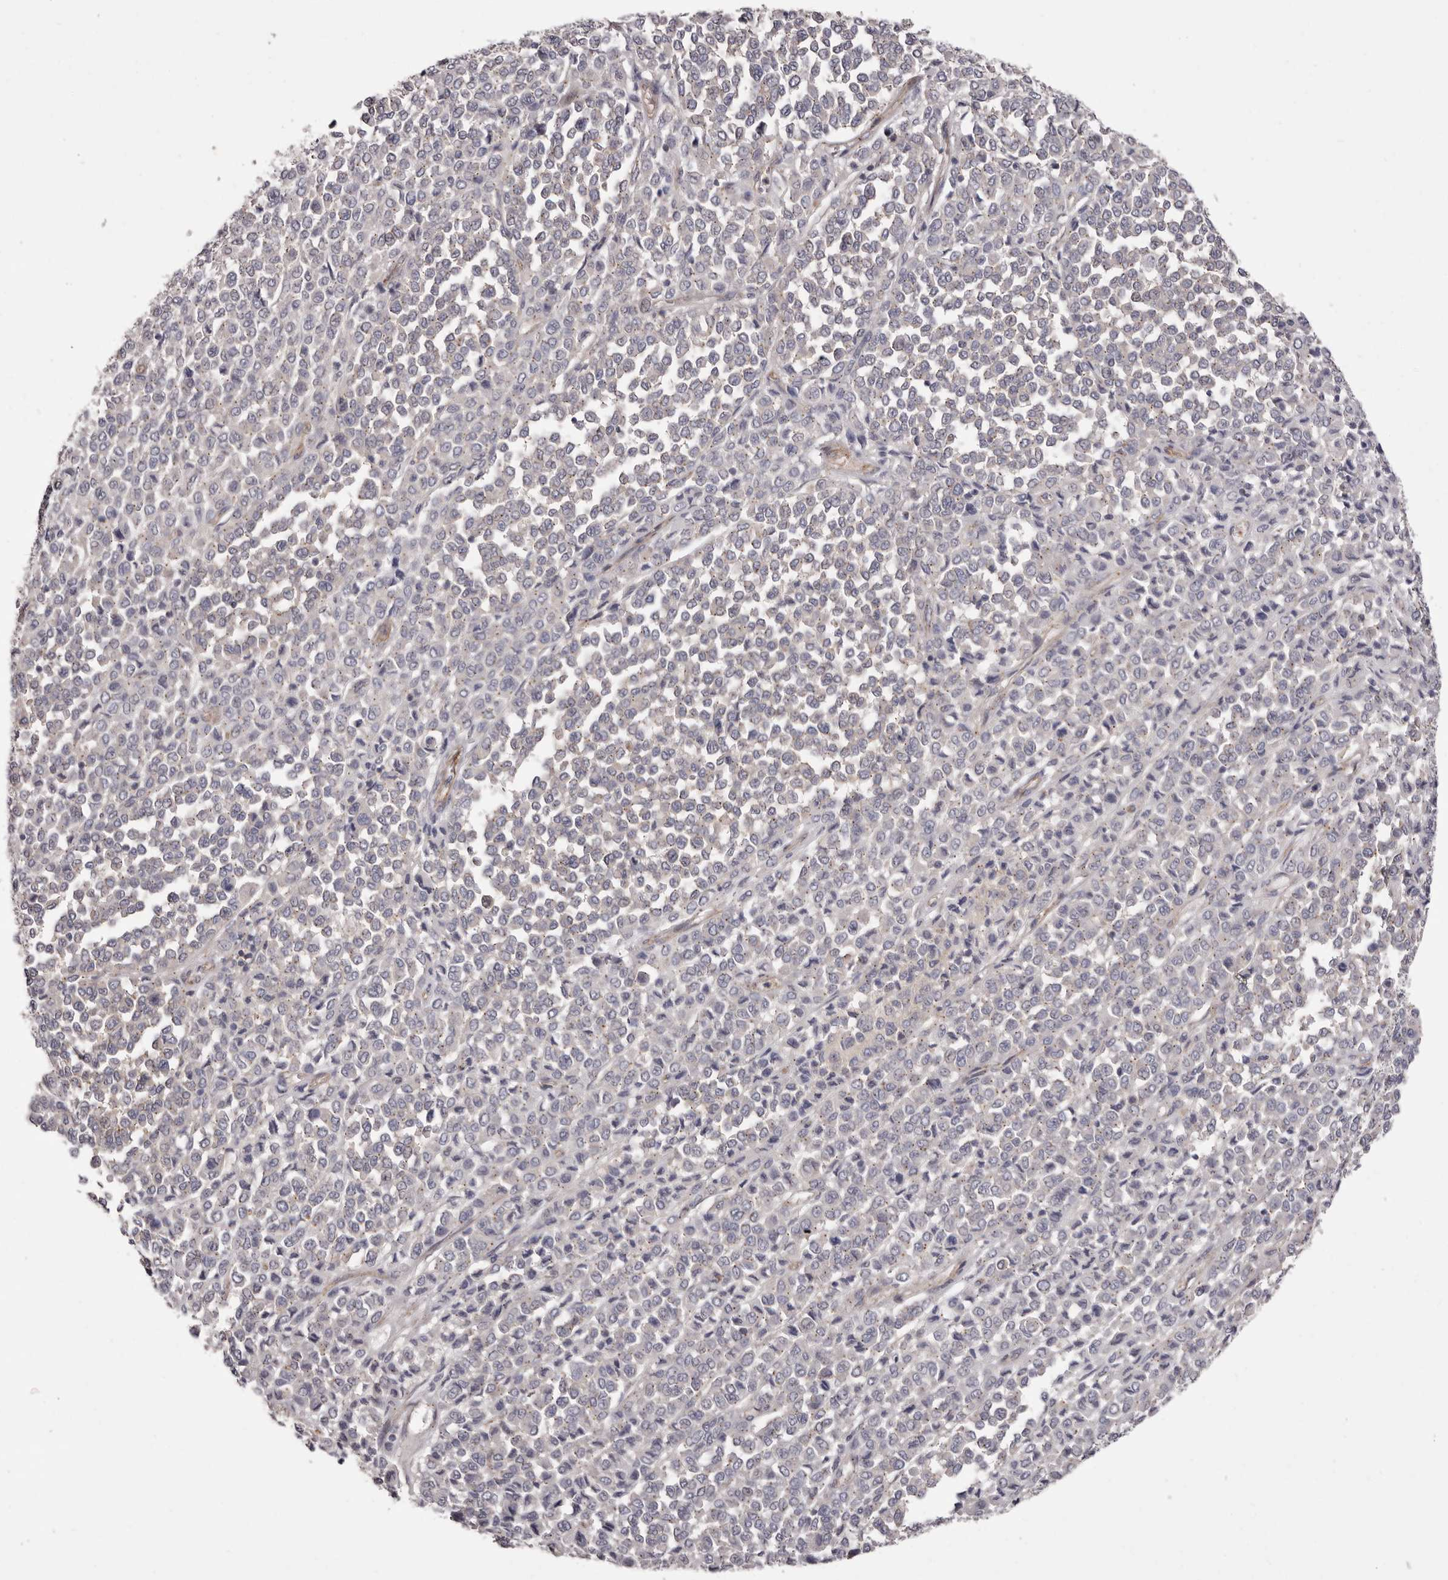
{"staining": {"intensity": "negative", "quantity": "none", "location": "none"}, "tissue": "melanoma", "cell_type": "Tumor cells", "image_type": "cancer", "snomed": [{"axis": "morphology", "description": "Malignant melanoma, Metastatic site"}, {"axis": "topography", "description": "Pancreas"}], "caption": "Melanoma was stained to show a protein in brown. There is no significant staining in tumor cells.", "gene": "PEG10", "patient": {"sex": "female", "age": 30}}